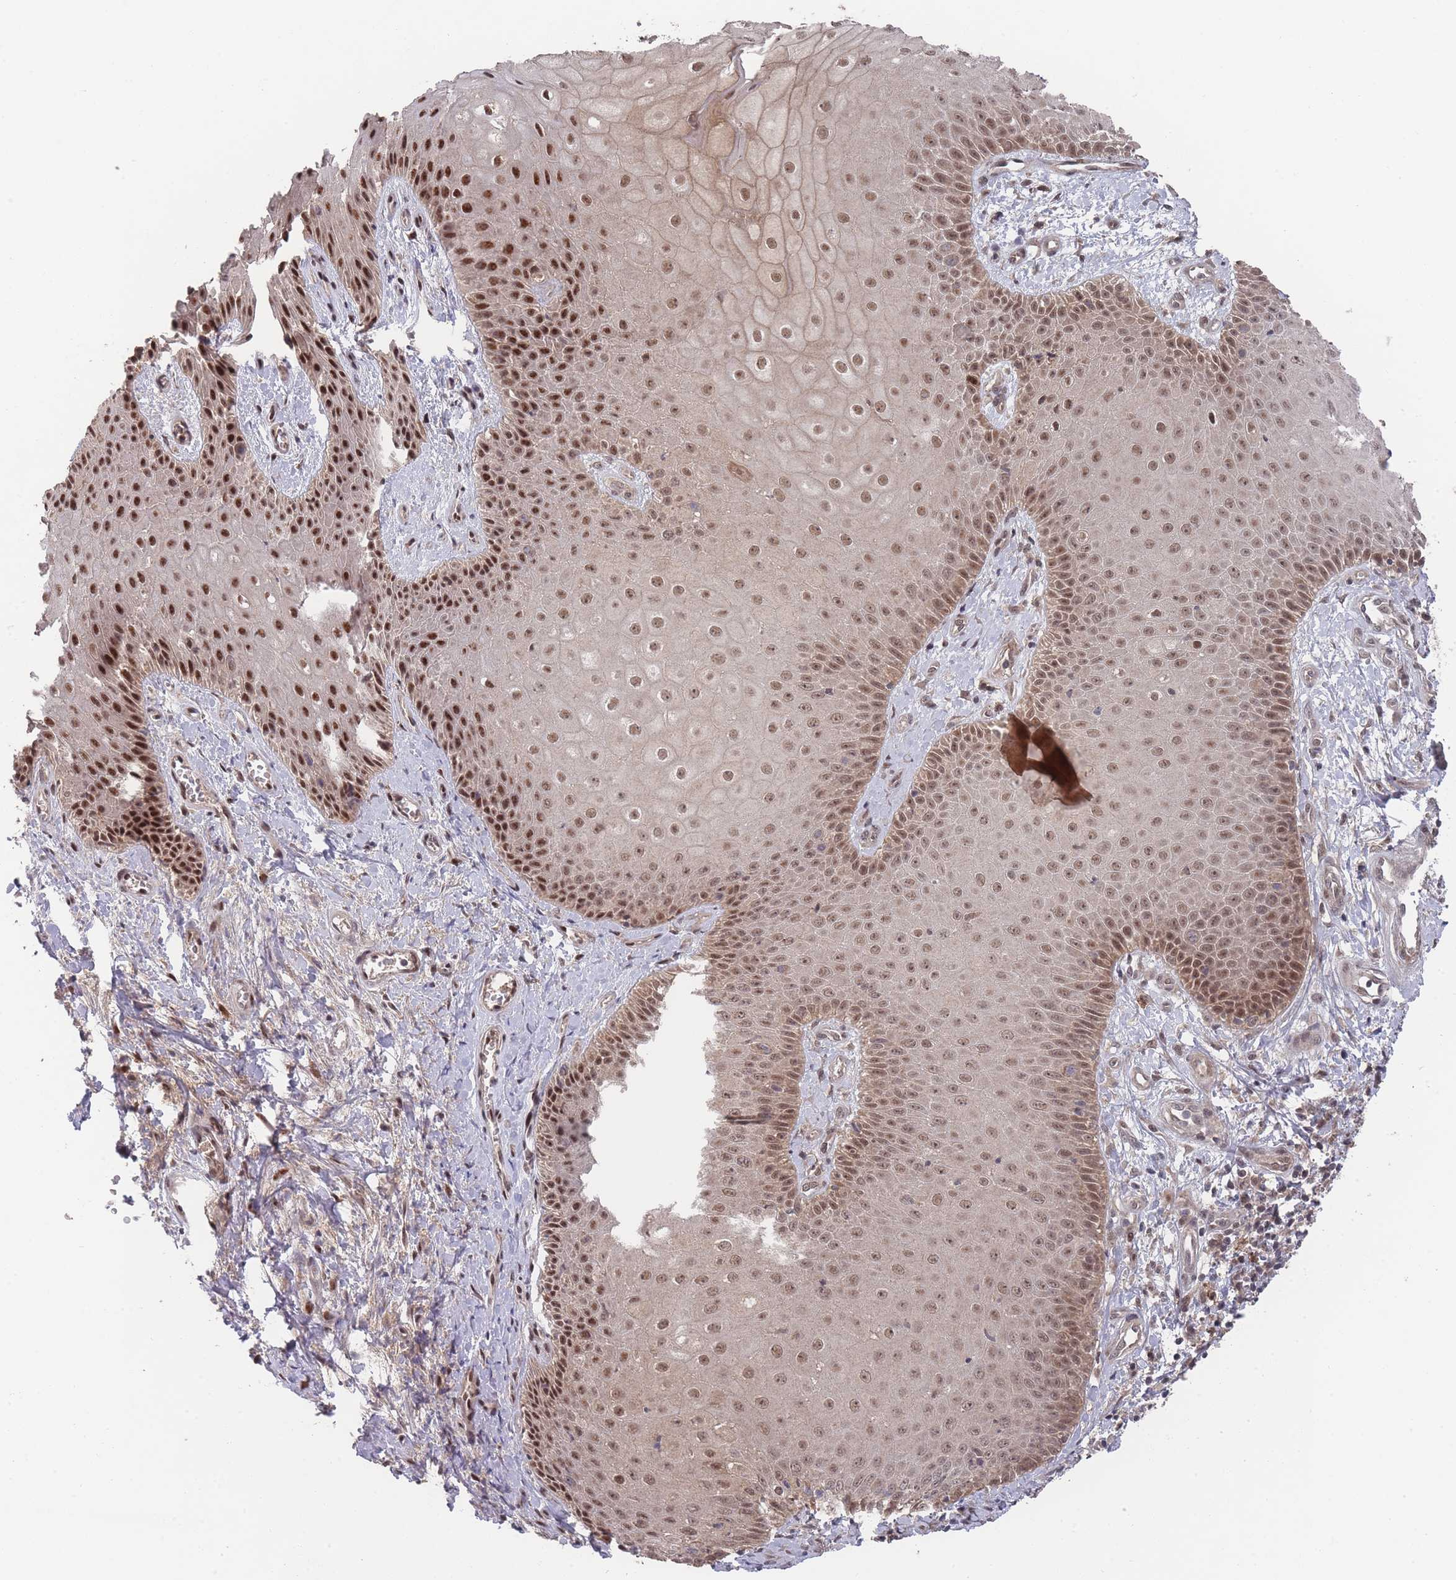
{"staining": {"intensity": "strong", "quantity": "25%-75%", "location": "nuclear"}, "tissue": "skin", "cell_type": "Epidermal cells", "image_type": "normal", "snomed": [{"axis": "morphology", "description": "Normal tissue, NOS"}, {"axis": "topography", "description": "Anal"}], "caption": "Epidermal cells display strong nuclear expression in approximately 25%-75% of cells in normal skin. The staining was performed using DAB (3,3'-diaminobenzidine), with brown indicating positive protein expression. Nuclei are stained blue with hematoxylin.", "gene": "SF3B1", "patient": {"sex": "male", "age": 80}}